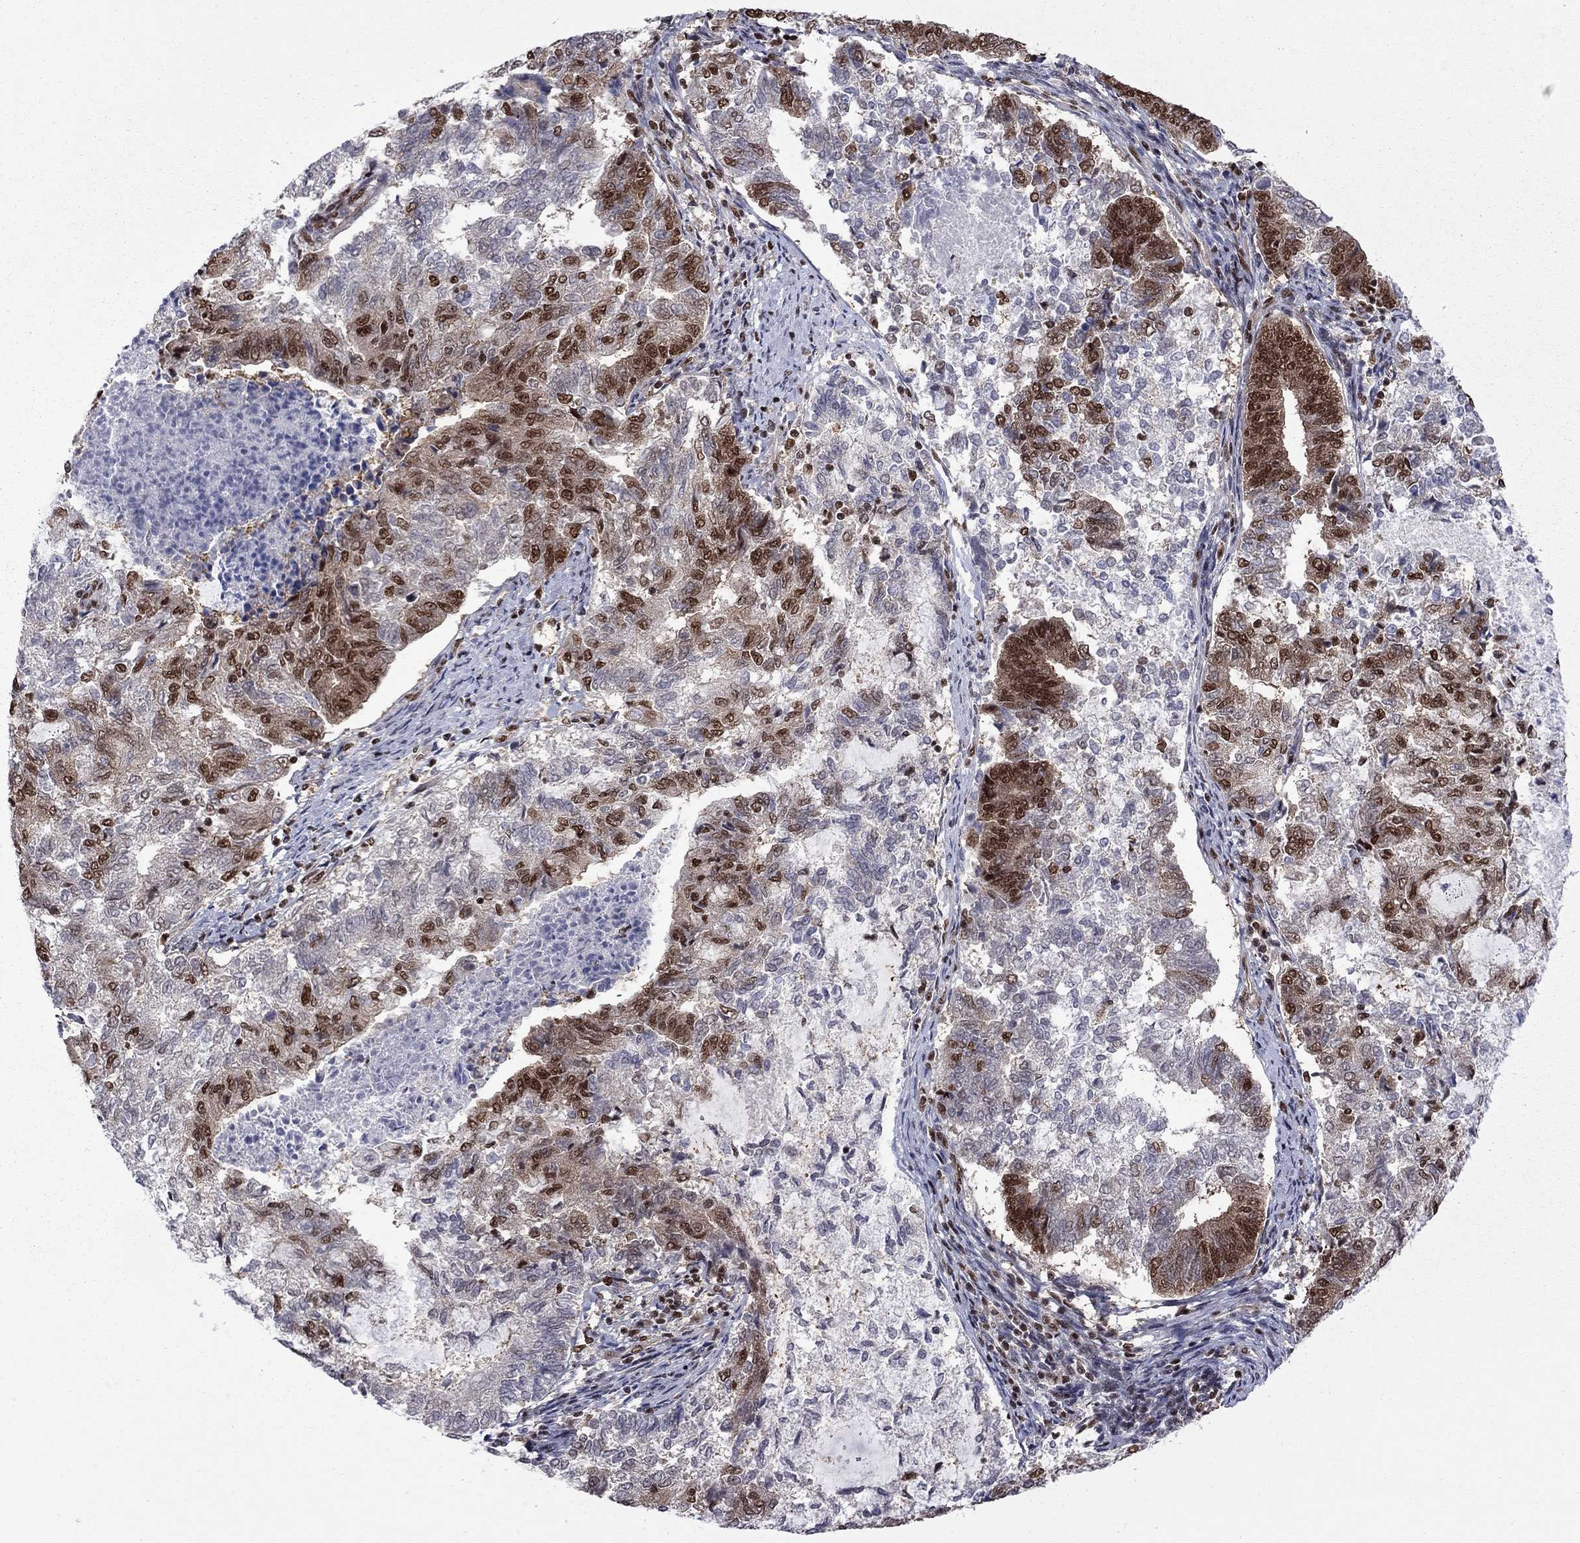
{"staining": {"intensity": "strong", "quantity": "<25%", "location": "nuclear"}, "tissue": "endometrial cancer", "cell_type": "Tumor cells", "image_type": "cancer", "snomed": [{"axis": "morphology", "description": "Adenocarcinoma, NOS"}, {"axis": "topography", "description": "Endometrium"}], "caption": "There is medium levels of strong nuclear expression in tumor cells of endometrial adenocarcinoma, as demonstrated by immunohistochemical staining (brown color).", "gene": "MED25", "patient": {"sex": "female", "age": 65}}